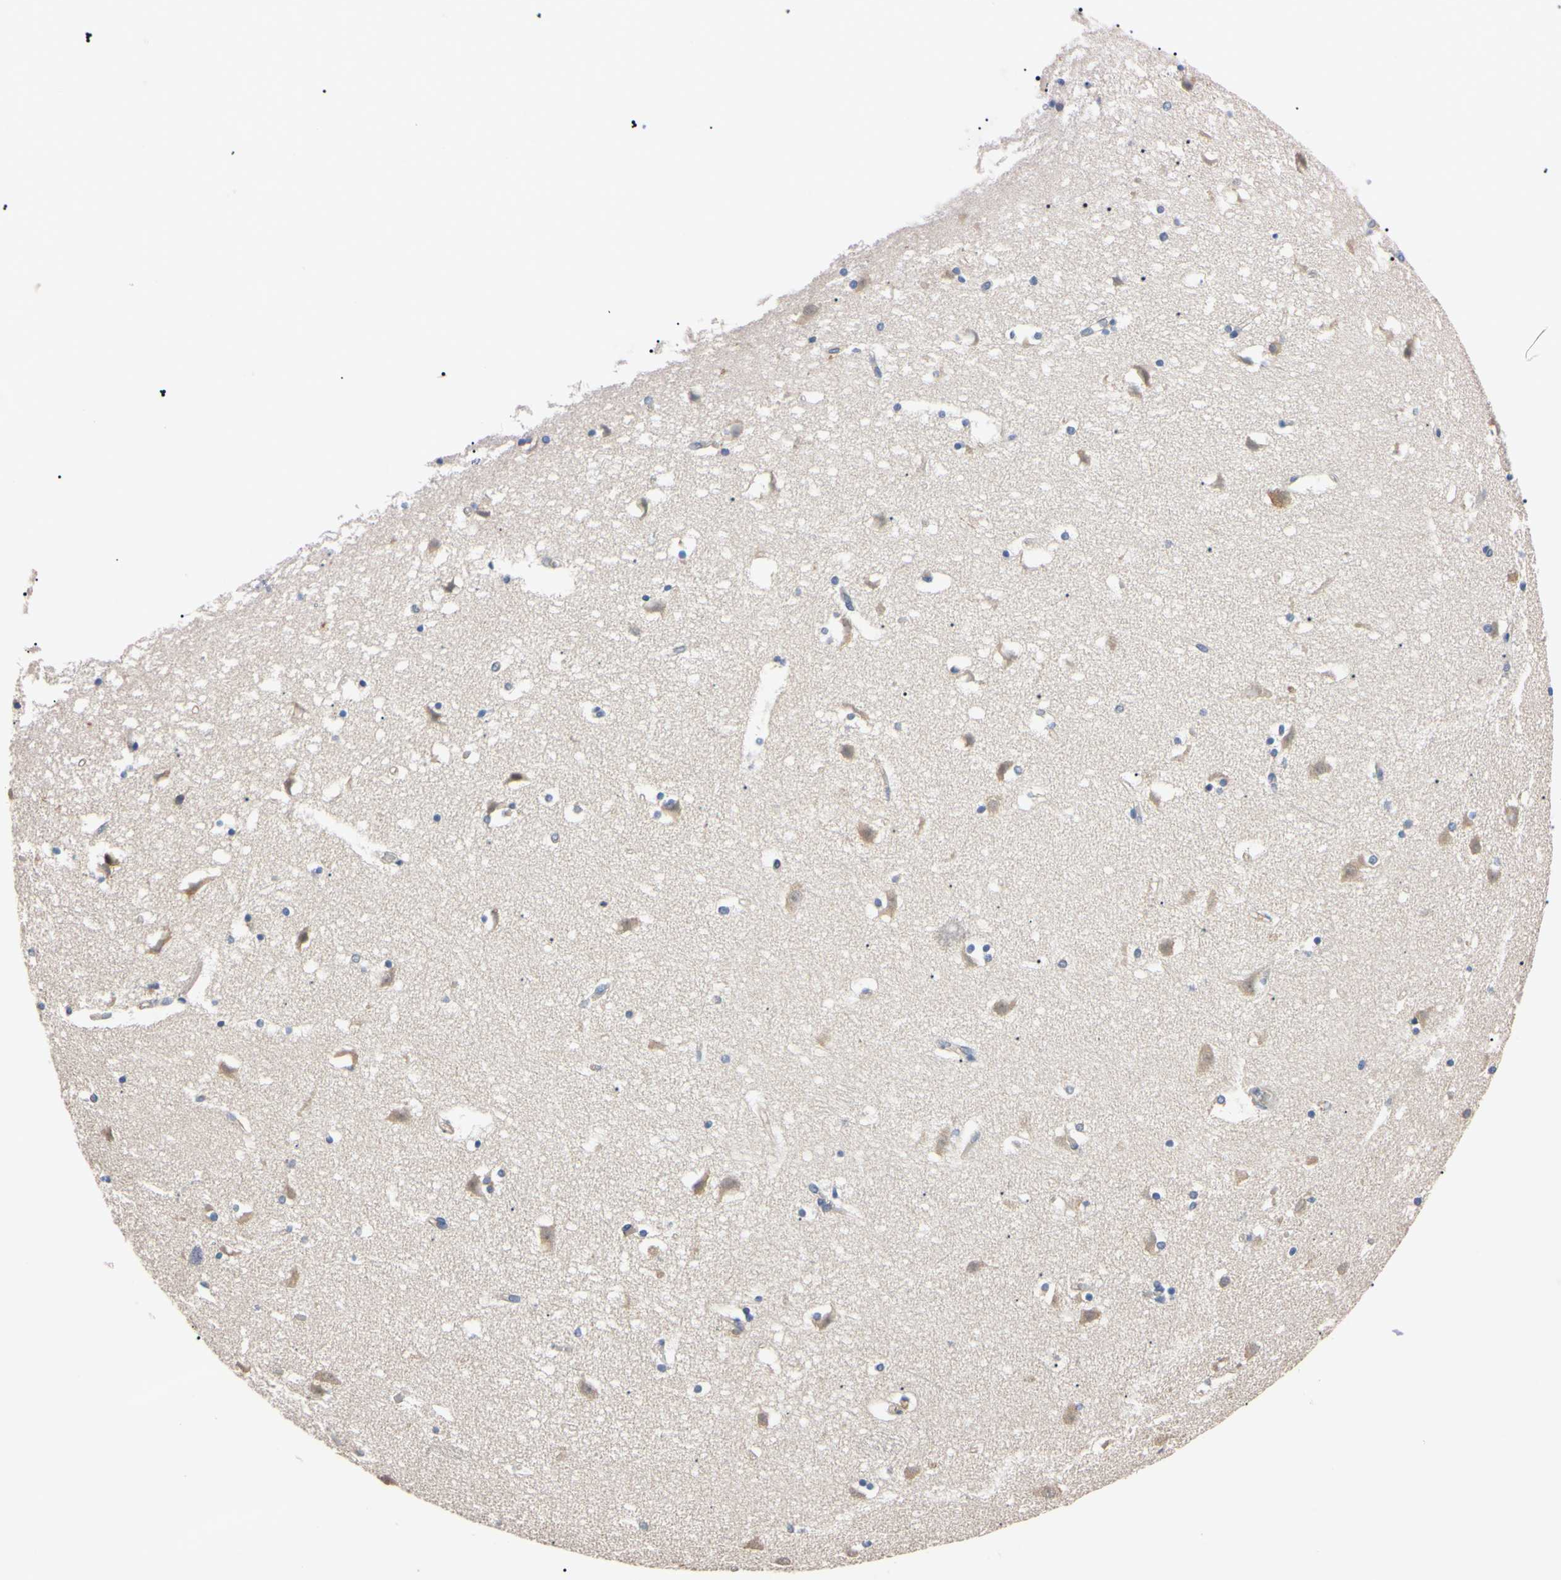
{"staining": {"intensity": "negative", "quantity": "none", "location": "none"}, "tissue": "caudate", "cell_type": "Glial cells", "image_type": "normal", "snomed": [{"axis": "morphology", "description": "Normal tissue, NOS"}, {"axis": "topography", "description": "Lateral ventricle wall"}], "caption": "The image shows no significant expression in glial cells of caudate.", "gene": "RARS1", "patient": {"sex": "male", "age": 45}}